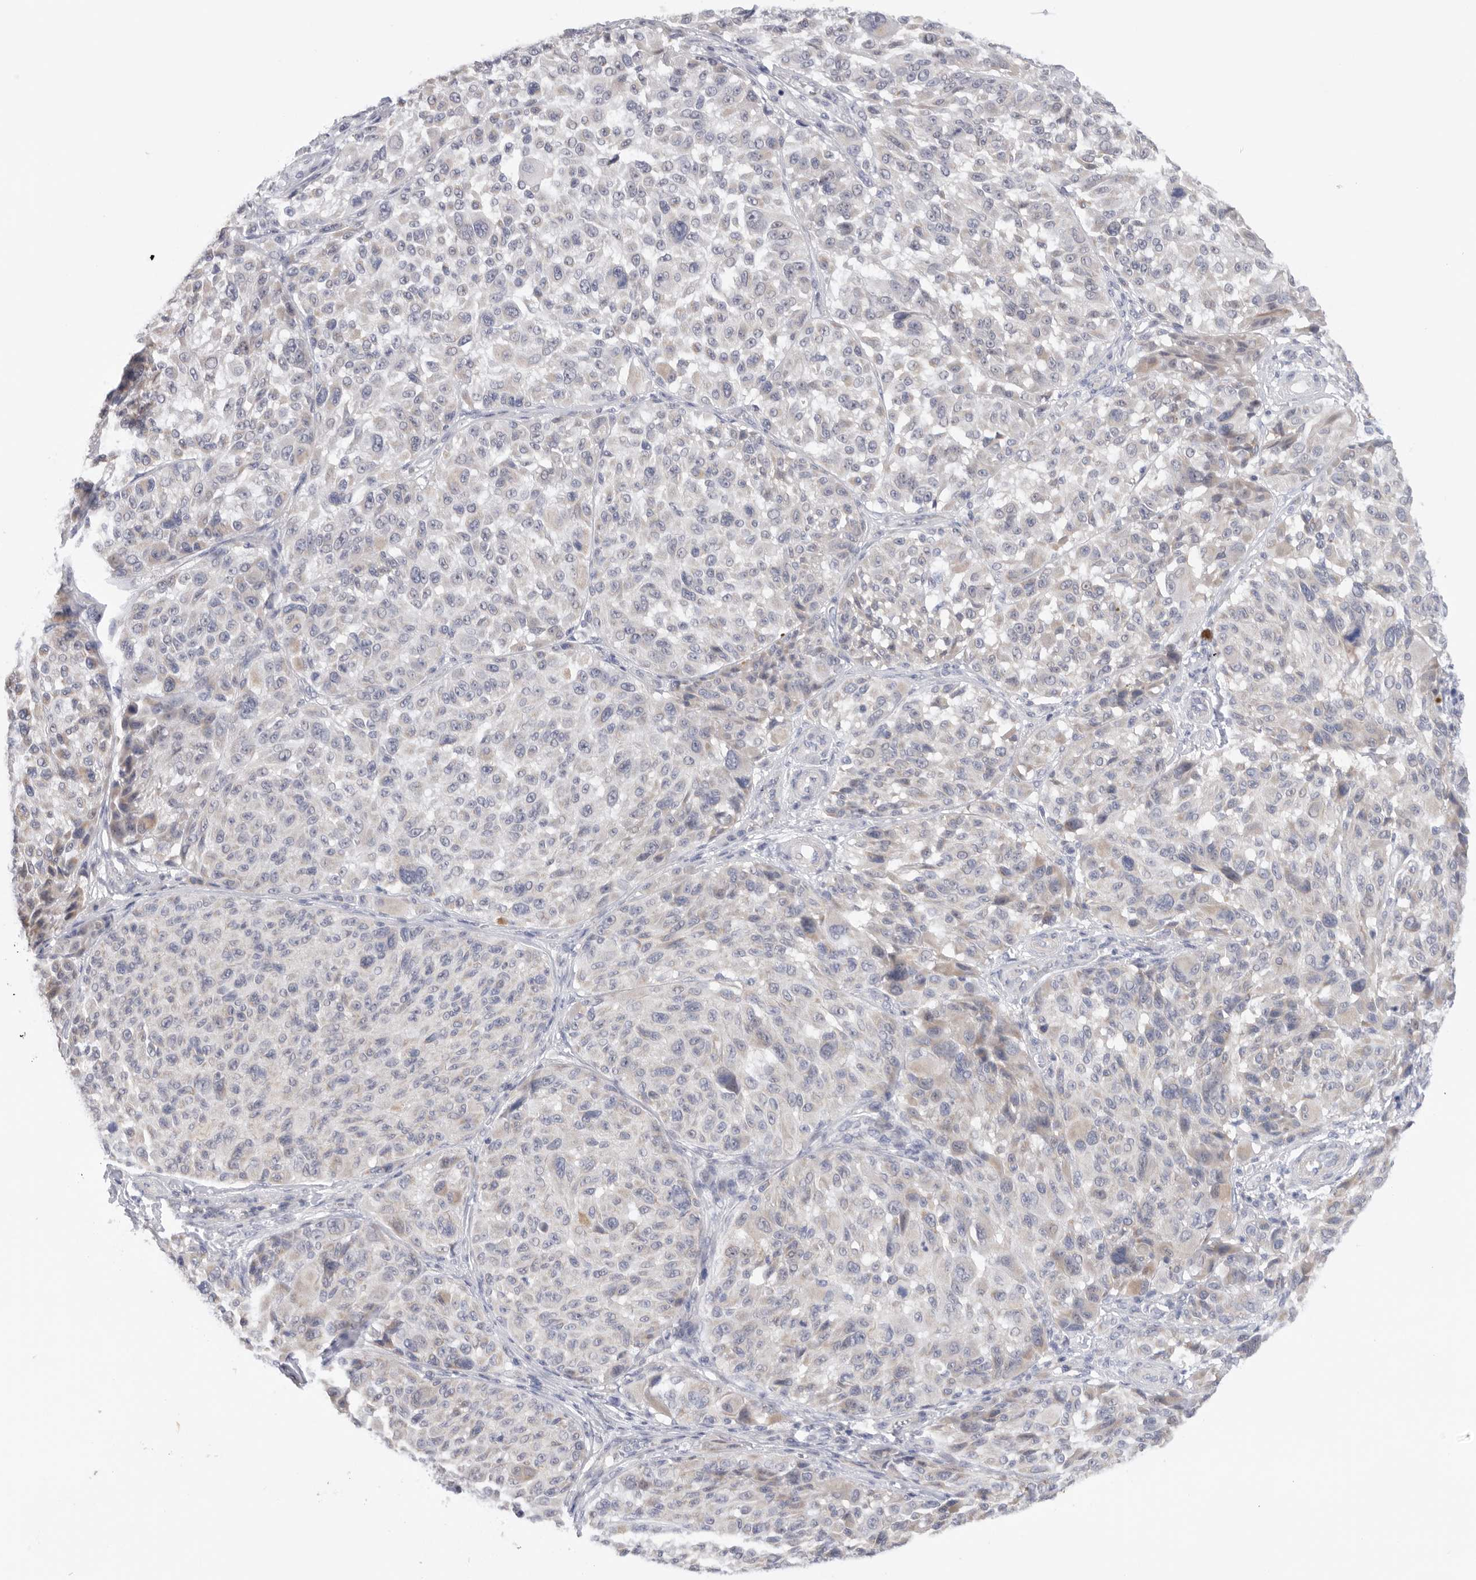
{"staining": {"intensity": "negative", "quantity": "none", "location": "none"}, "tissue": "melanoma", "cell_type": "Tumor cells", "image_type": "cancer", "snomed": [{"axis": "morphology", "description": "Malignant melanoma, NOS"}, {"axis": "topography", "description": "Skin"}], "caption": "This is an immunohistochemistry photomicrograph of melanoma. There is no positivity in tumor cells.", "gene": "MTFR1L", "patient": {"sex": "male", "age": 83}}